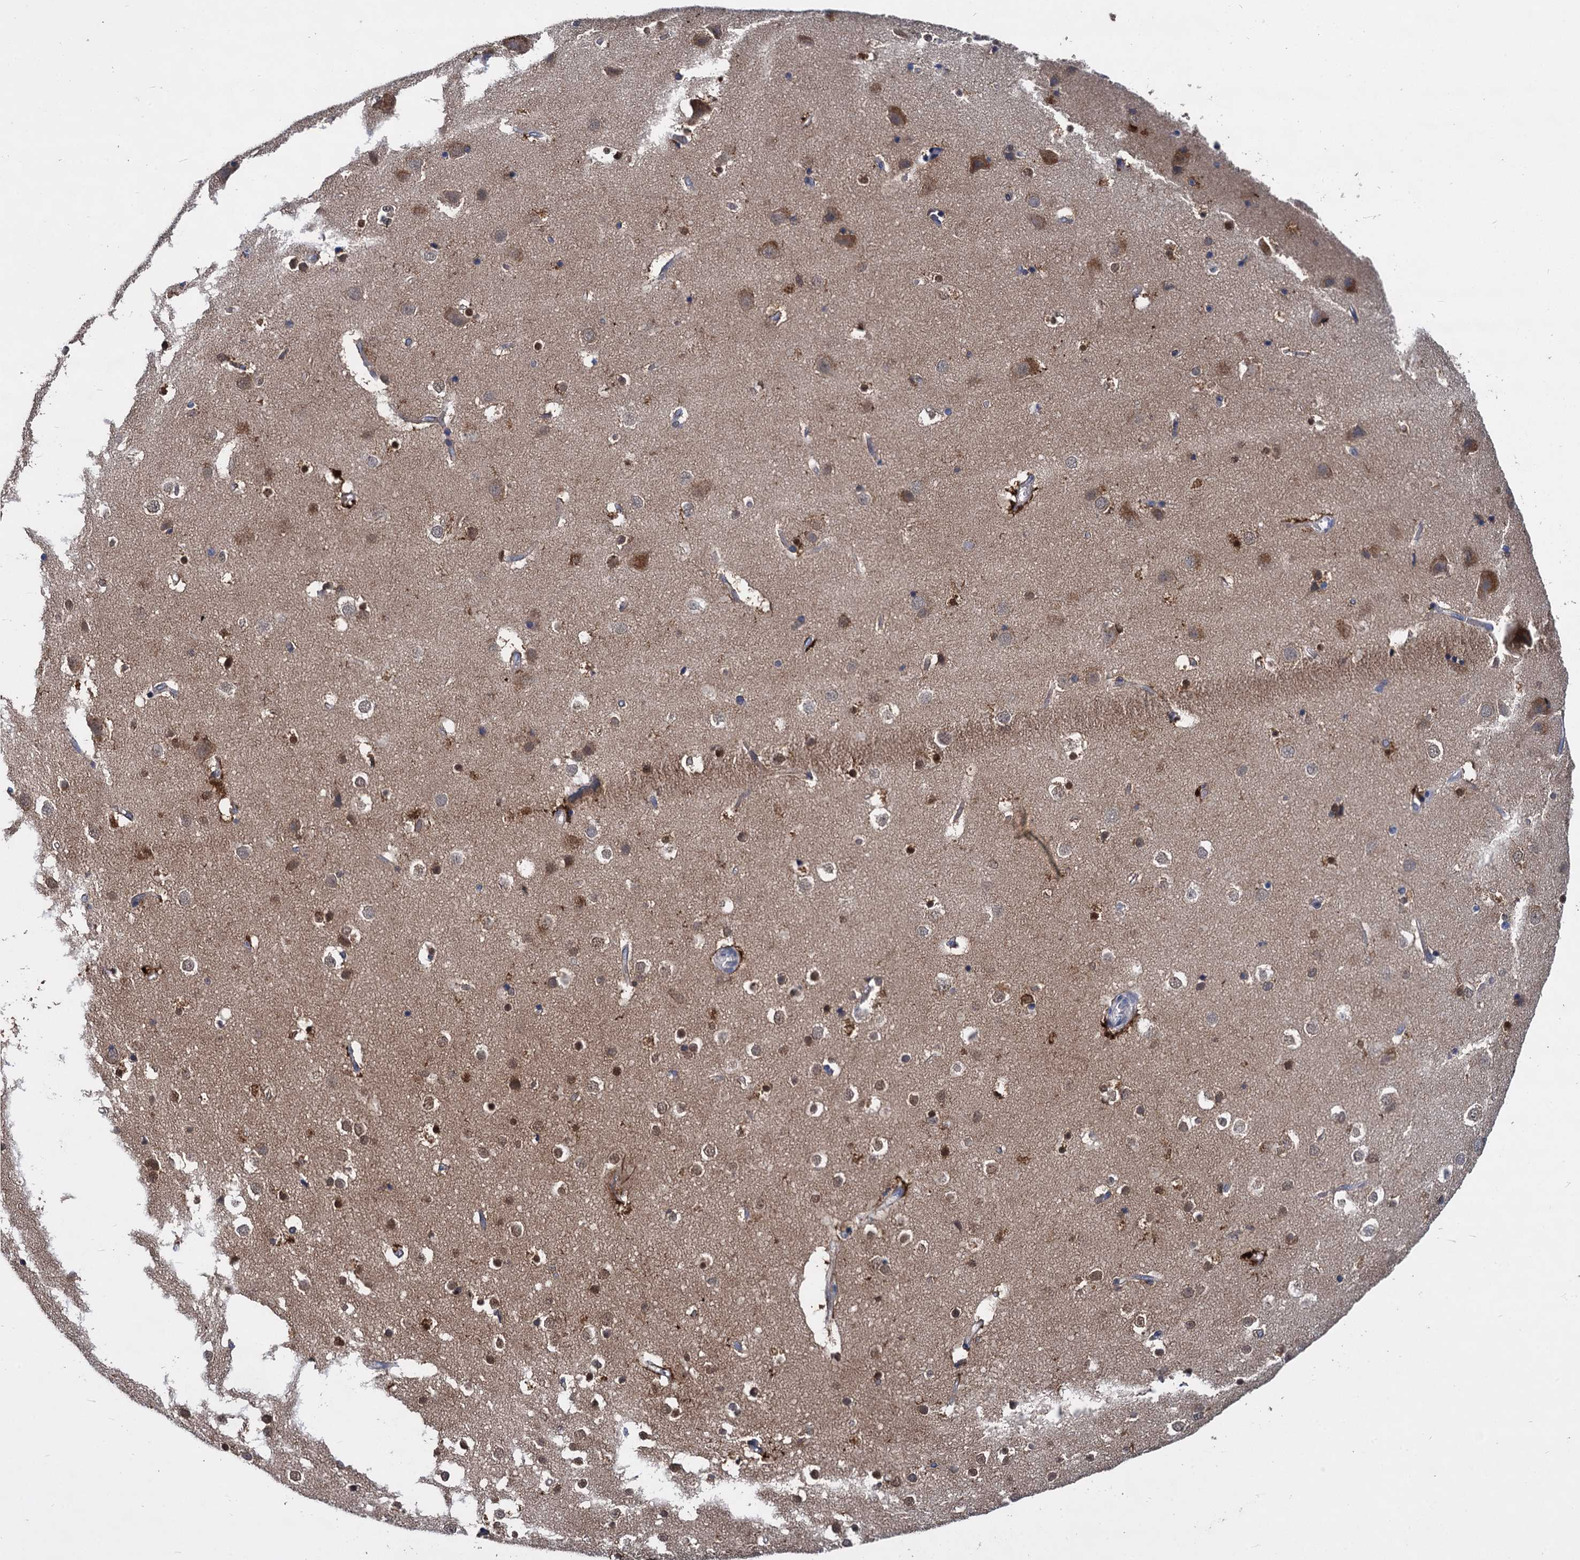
{"staining": {"intensity": "strong", "quantity": ">75%", "location": "cytoplasmic/membranous"}, "tissue": "cerebral cortex", "cell_type": "Endothelial cells", "image_type": "normal", "snomed": [{"axis": "morphology", "description": "Normal tissue, NOS"}, {"axis": "topography", "description": "Cerebral cortex"}], "caption": "Immunohistochemical staining of normal human cerebral cortex shows high levels of strong cytoplasmic/membranous staining in about >75% of endothelial cells. (DAB IHC with brightfield microscopy, high magnification).", "gene": "GSTM3", "patient": {"sex": "male", "age": 54}}